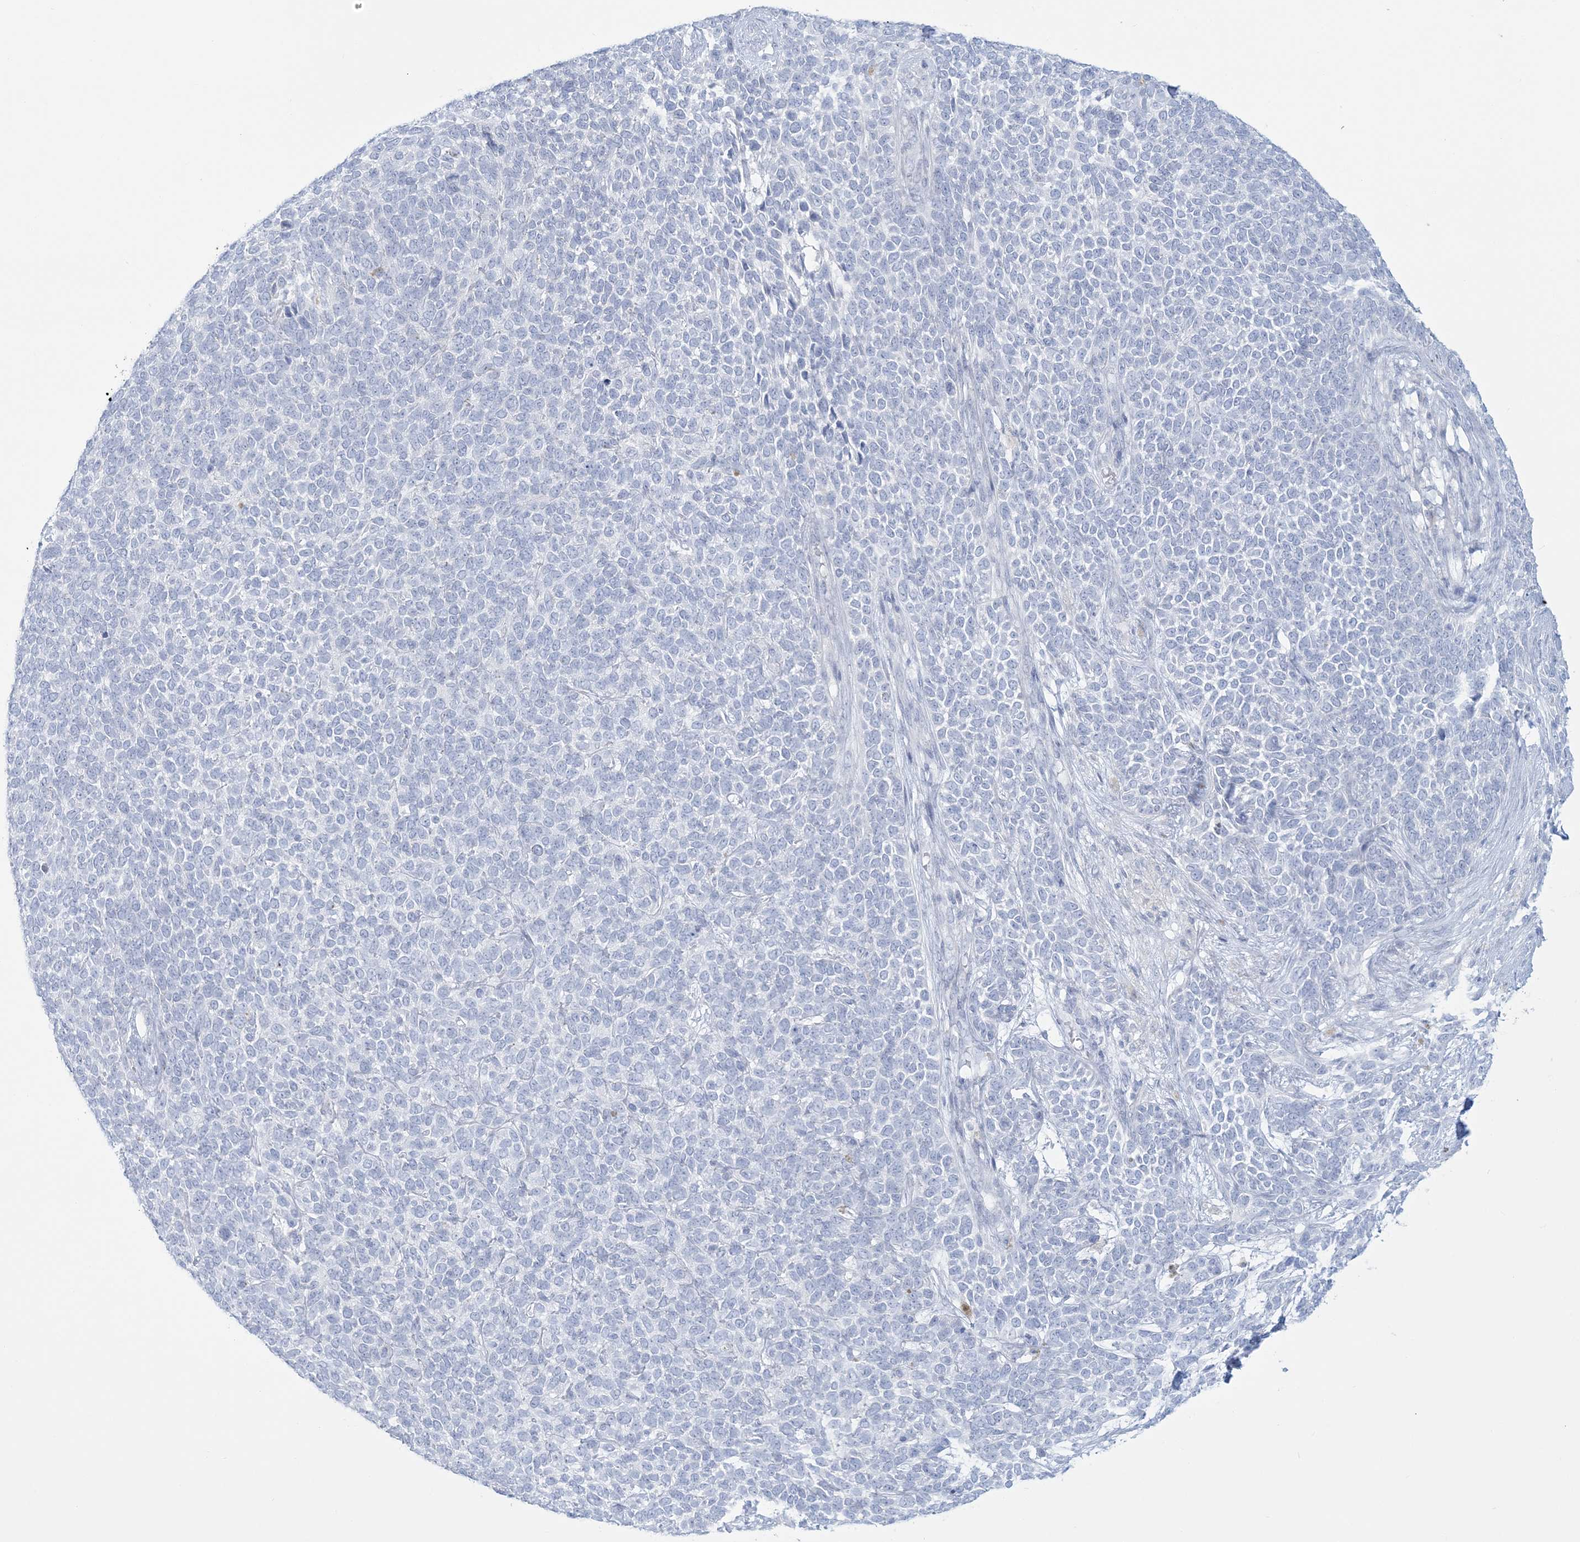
{"staining": {"intensity": "negative", "quantity": "none", "location": "none"}, "tissue": "skin cancer", "cell_type": "Tumor cells", "image_type": "cancer", "snomed": [{"axis": "morphology", "description": "Basal cell carcinoma"}, {"axis": "topography", "description": "Skin"}], "caption": "High power microscopy micrograph of an IHC photomicrograph of skin basal cell carcinoma, revealing no significant positivity in tumor cells.", "gene": "ADGB", "patient": {"sex": "female", "age": 84}}